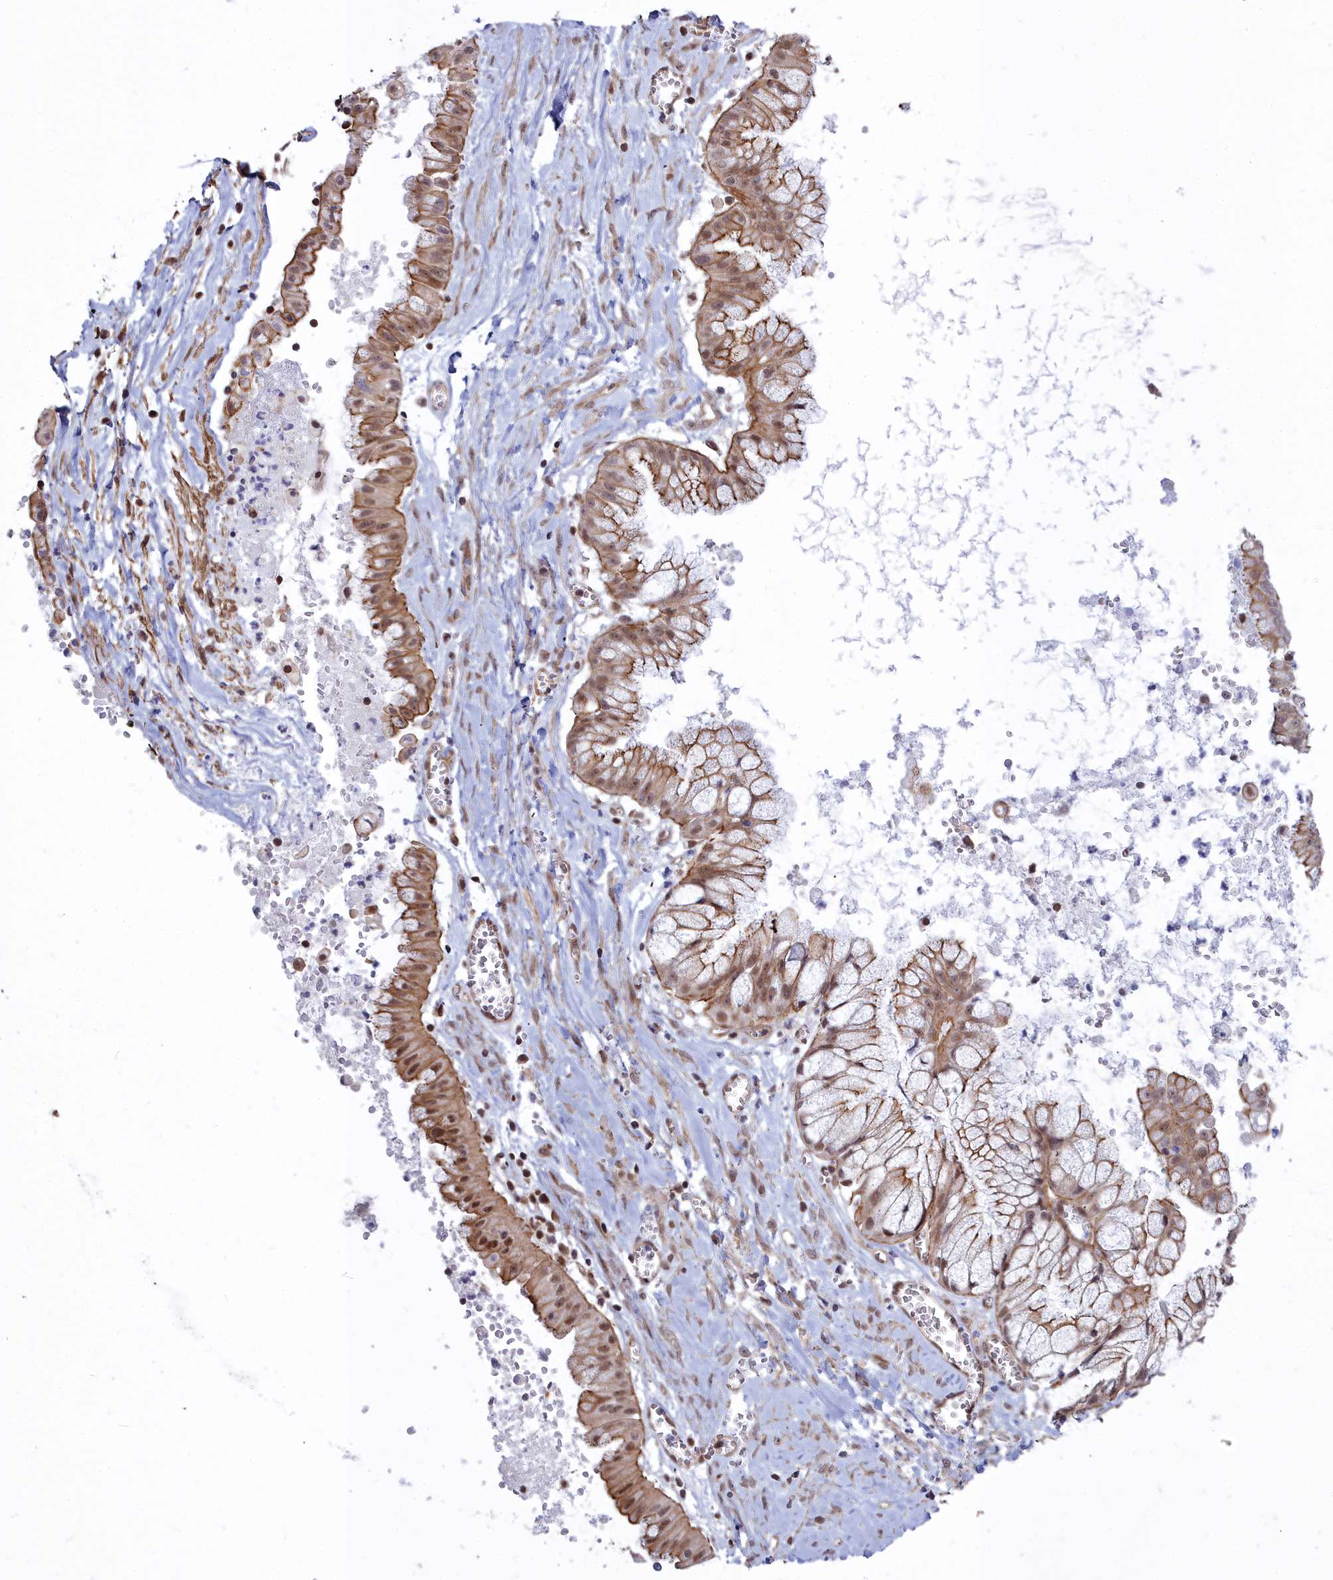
{"staining": {"intensity": "moderate", "quantity": ">75%", "location": "cytoplasmic/membranous,nuclear"}, "tissue": "ovarian cancer", "cell_type": "Tumor cells", "image_type": "cancer", "snomed": [{"axis": "morphology", "description": "Cystadenocarcinoma, mucinous, NOS"}, {"axis": "topography", "description": "Ovary"}], "caption": "A histopathology image of mucinous cystadenocarcinoma (ovarian) stained for a protein shows moderate cytoplasmic/membranous and nuclear brown staining in tumor cells.", "gene": "YJU2", "patient": {"sex": "female", "age": 70}}